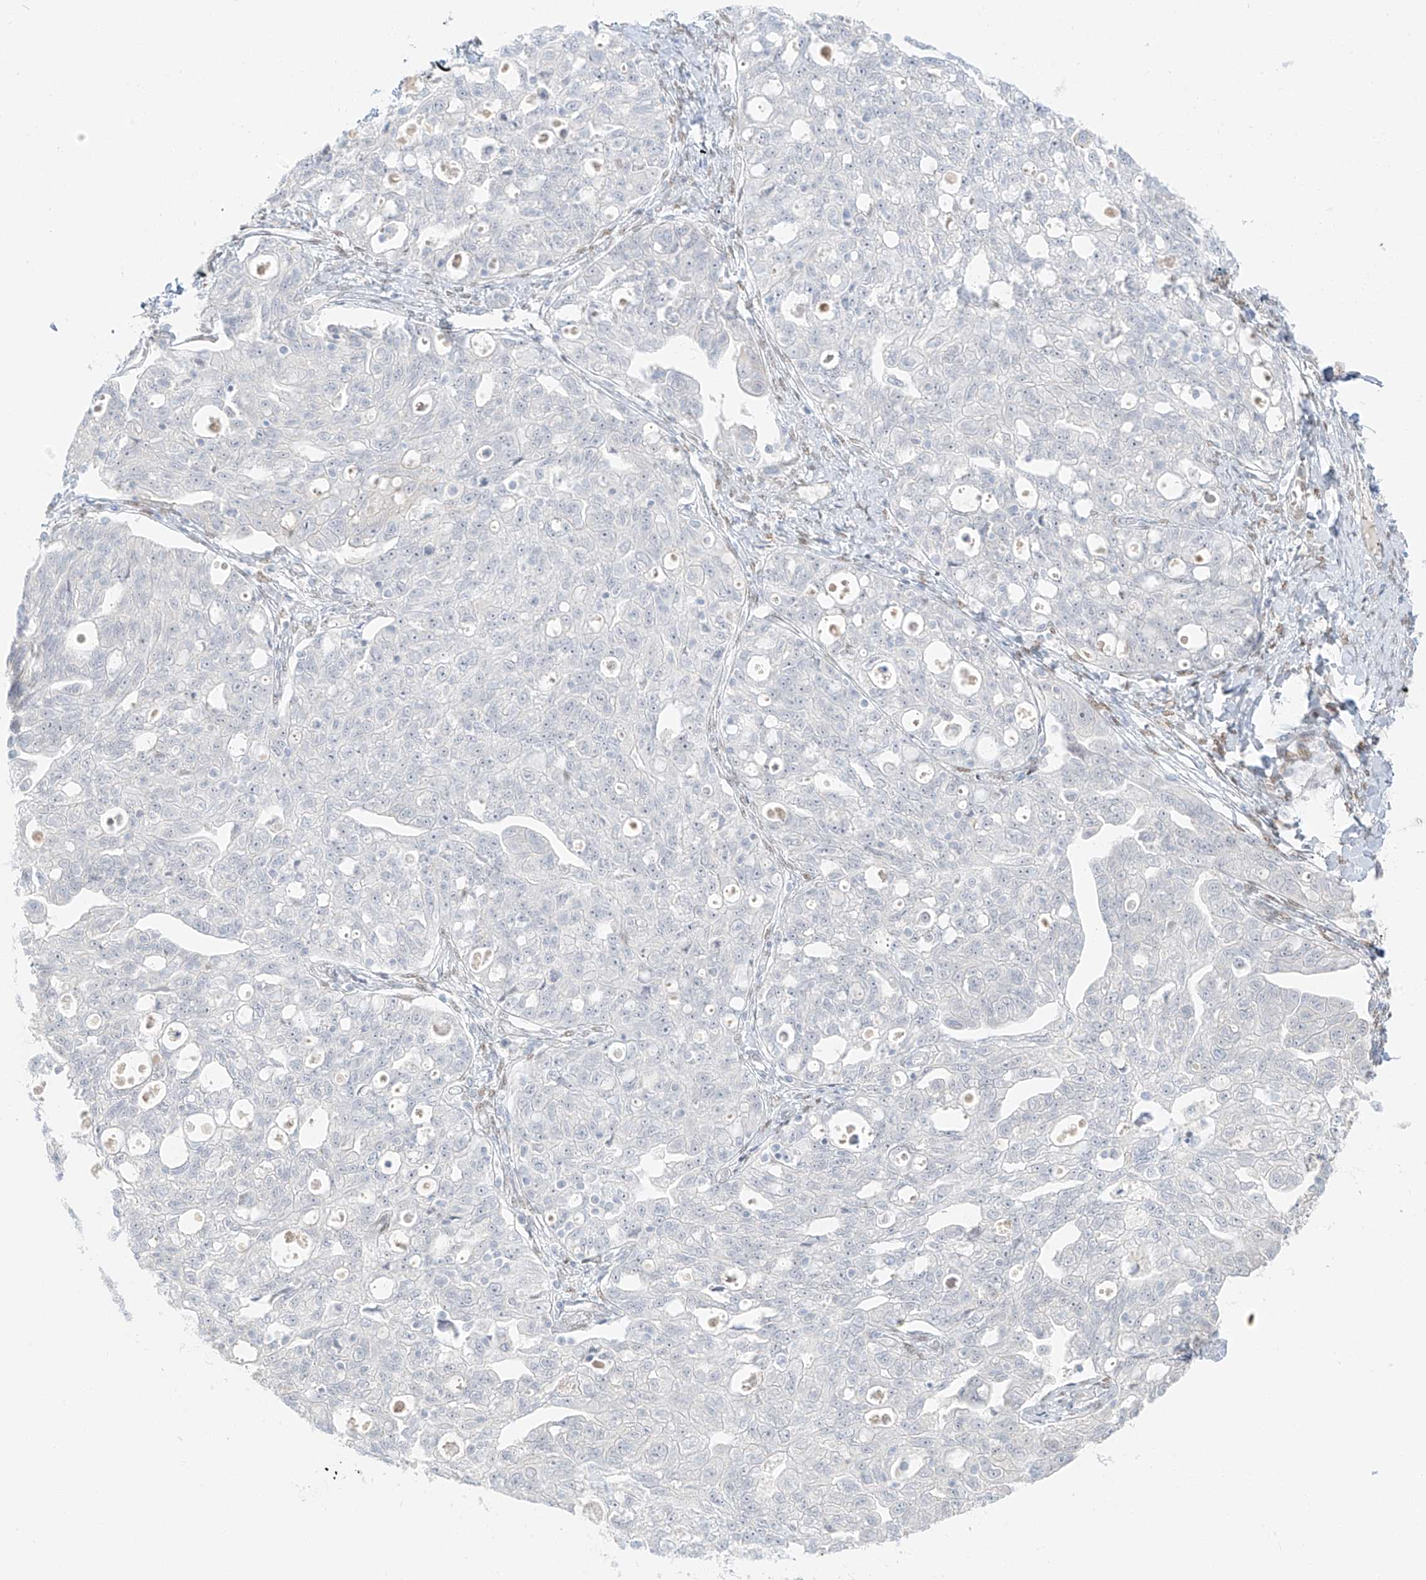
{"staining": {"intensity": "negative", "quantity": "none", "location": "none"}, "tissue": "ovarian cancer", "cell_type": "Tumor cells", "image_type": "cancer", "snomed": [{"axis": "morphology", "description": "Carcinoma, NOS"}, {"axis": "morphology", "description": "Cystadenocarcinoma, serous, NOS"}, {"axis": "topography", "description": "Ovary"}], "caption": "This is an immunohistochemistry (IHC) histopathology image of human ovarian serous cystadenocarcinoma. There is no expression in tumor cells.", "gene": "ZNF774", "patient": {"sex": "female", "age": 69}}